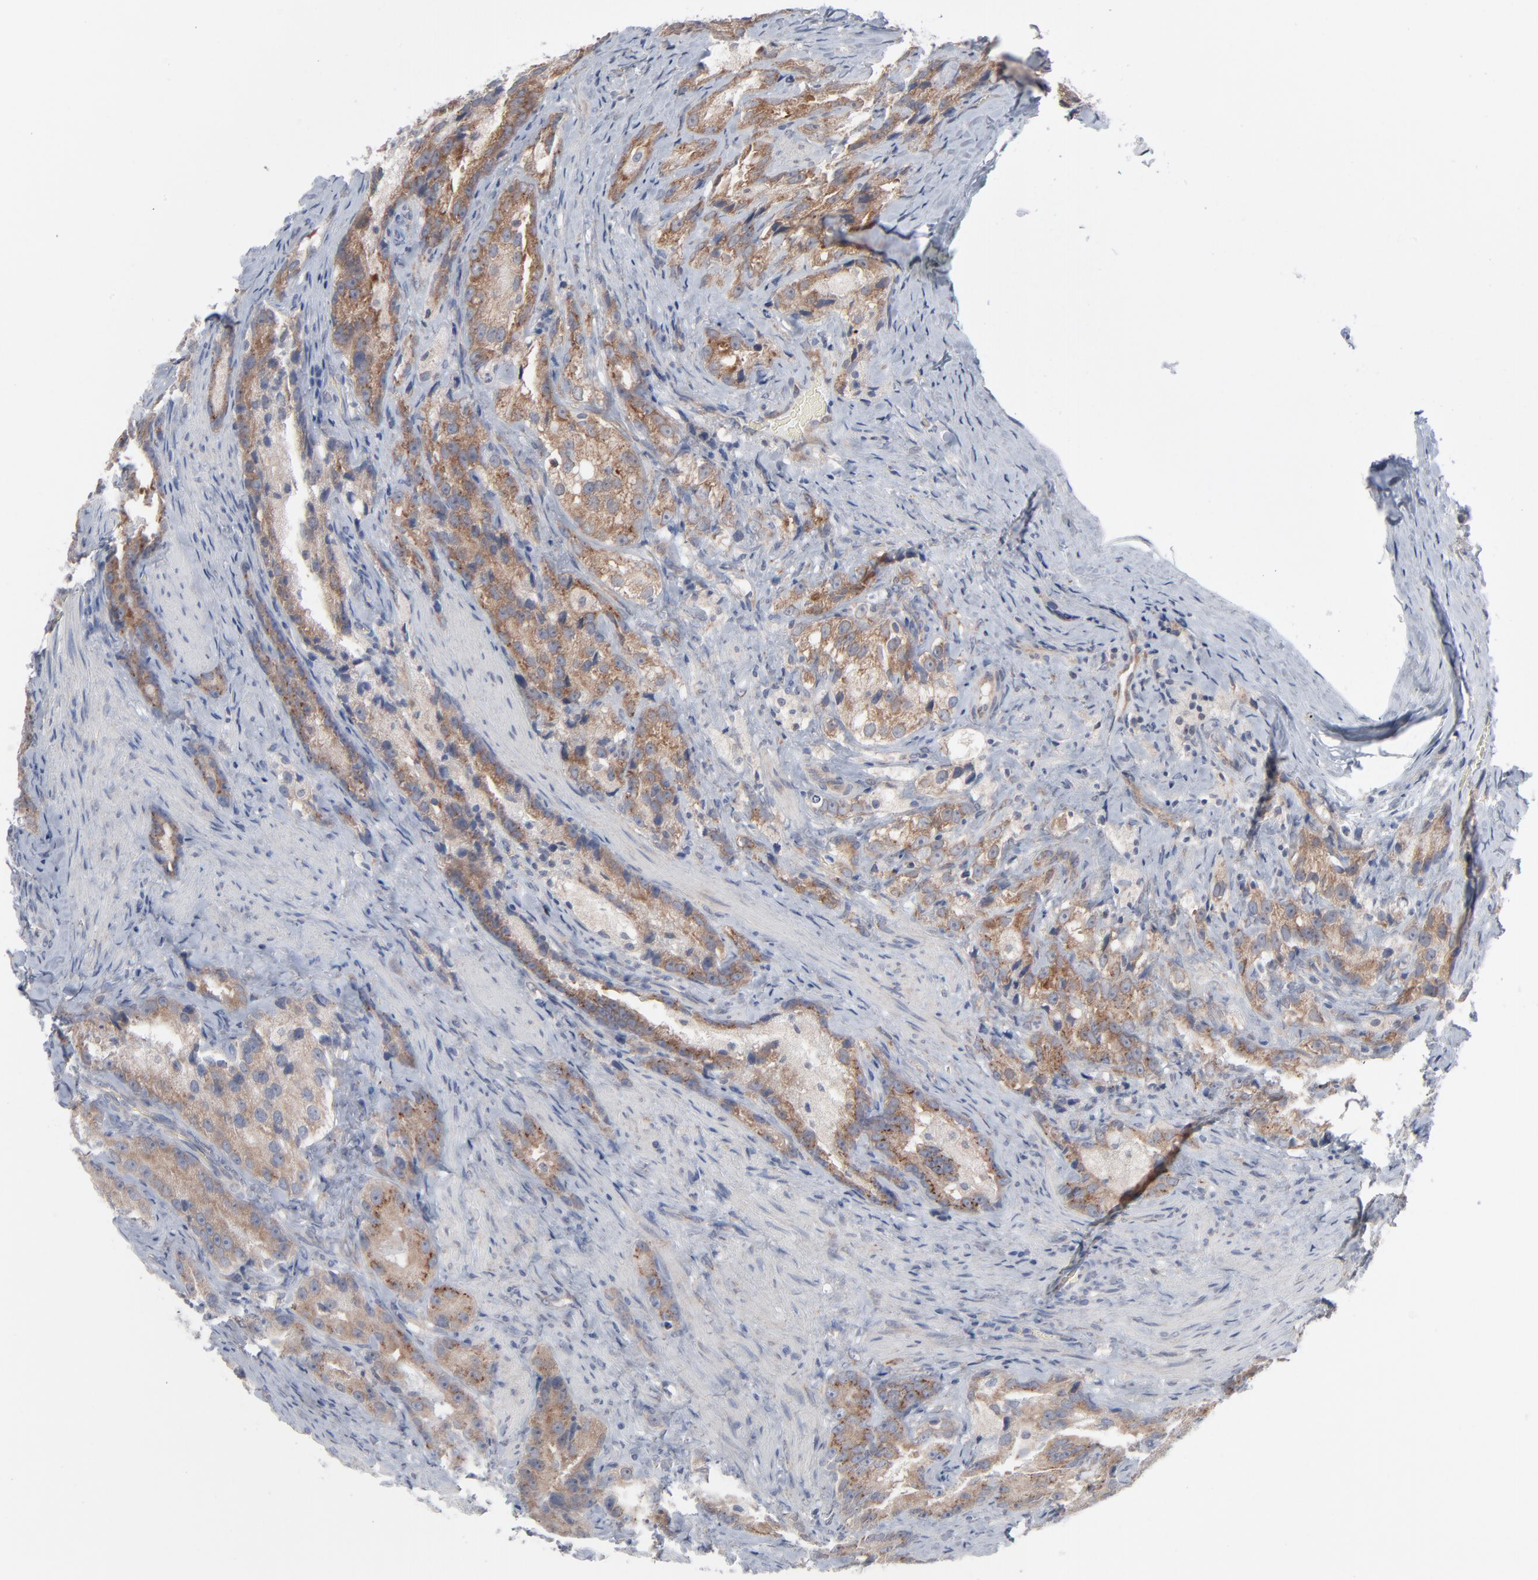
{"staining": {"intensity": "moderate", "quantity": ">75%", "location": "cytoplasmic/membranous"}, "tissue": "prostate cancer", "cell_type": "Tumor cells", "image_type": "cancer", "snomed": [{"axis": "morphology", "description": "Adenocarcinoma, High grade"}, {"axis": "topography", "description": "Prostate"}], "caption": "Adenocarcinoma (high-grade) (prostate) stained with a protein marker shows moderate staining in tumor cells.", "gene": "KDSR", "patient": {"sex": "male", "age": 63}}